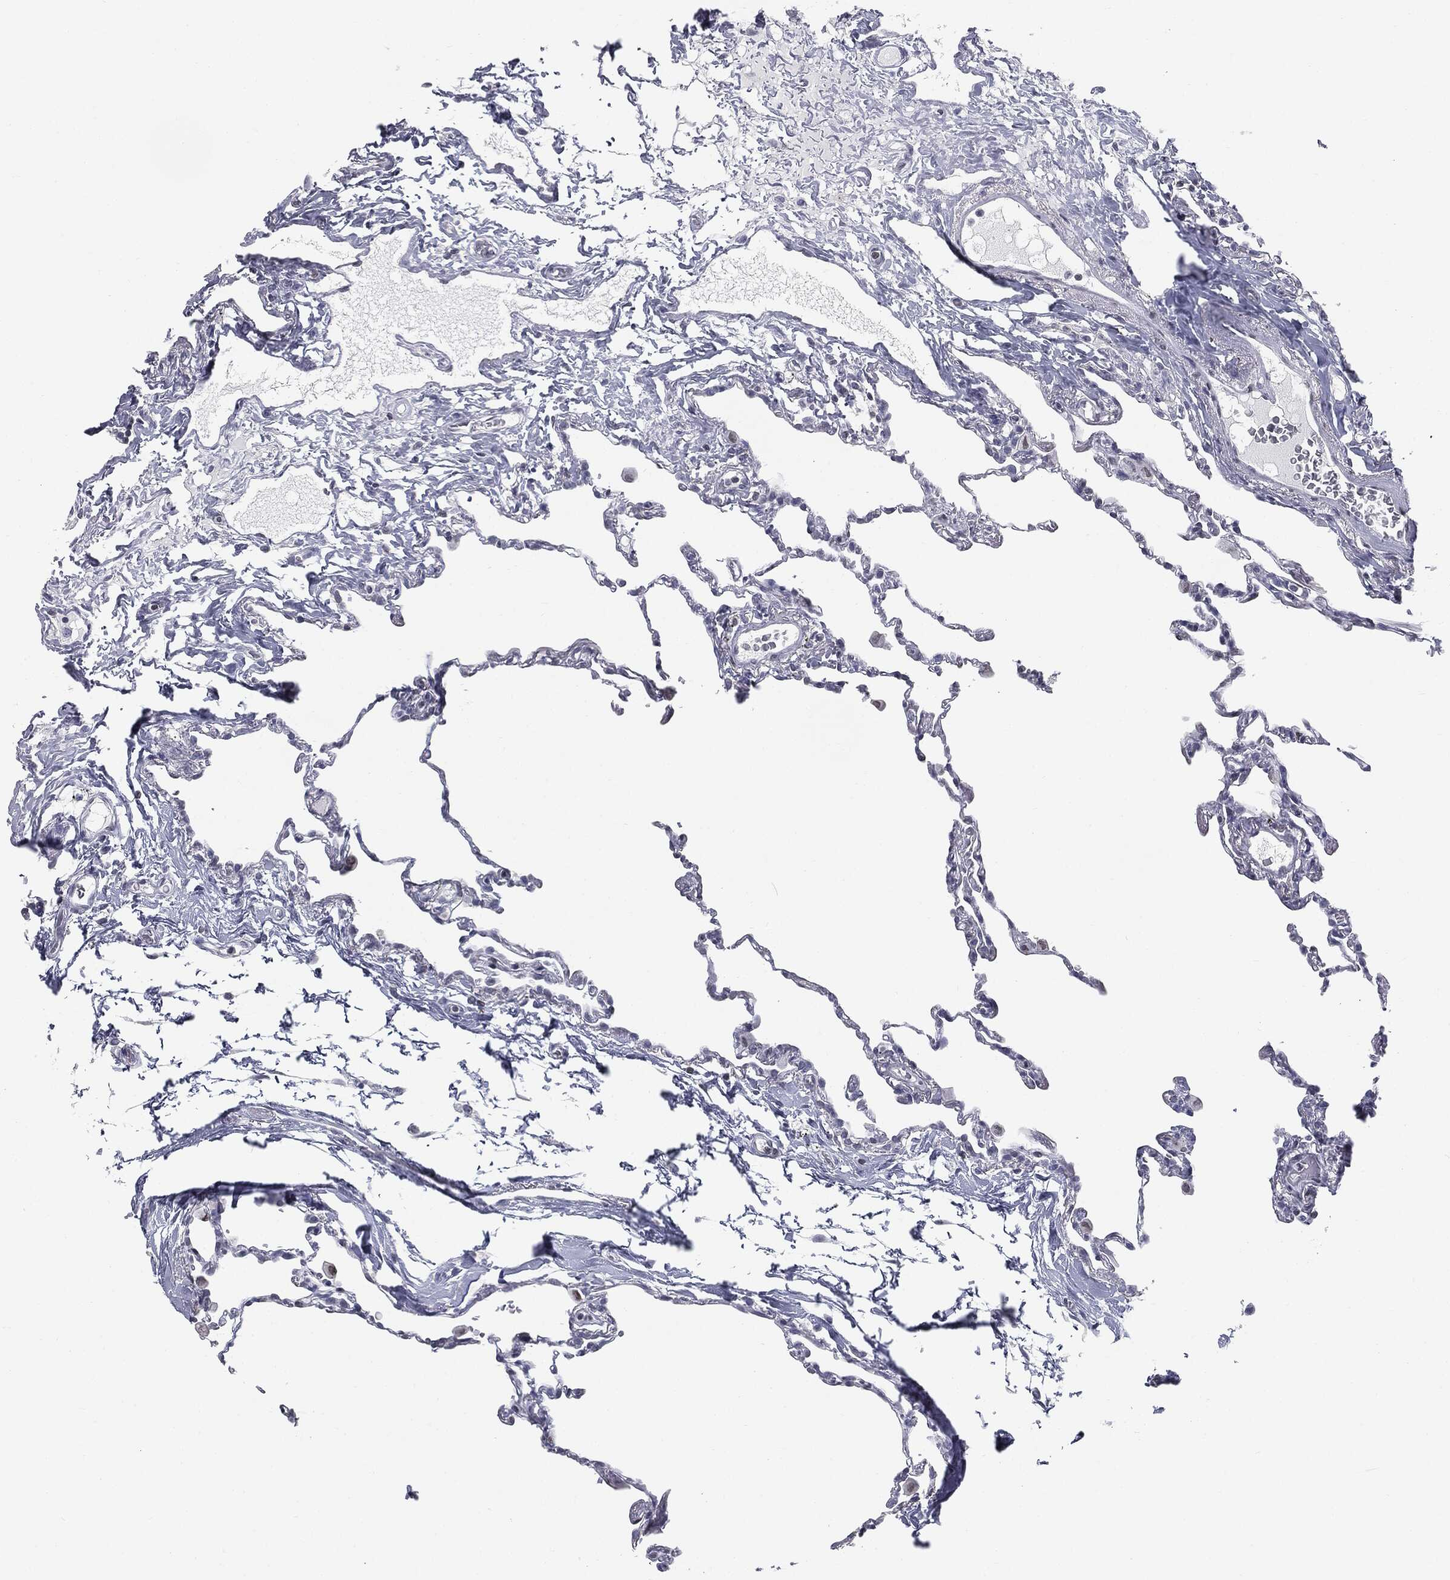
{"staining": {"intensity": "negative", "quantity": "none", "location": "none"}, "tissue": "lung", "cell_type": "Alveolar cells", "image_type": "normal", "snomed": [{"axis": "morphology", "description": "Normal tissue, NOS"}, {"axis": "topography", "description": "Lung"}], "caption": "This is a image of immunohistochemistry staining of unremarkable lung, which shows no expression in alveolar cells.", "gene": "ALDOB", "patient": {"sex": "female", "age": 57}}